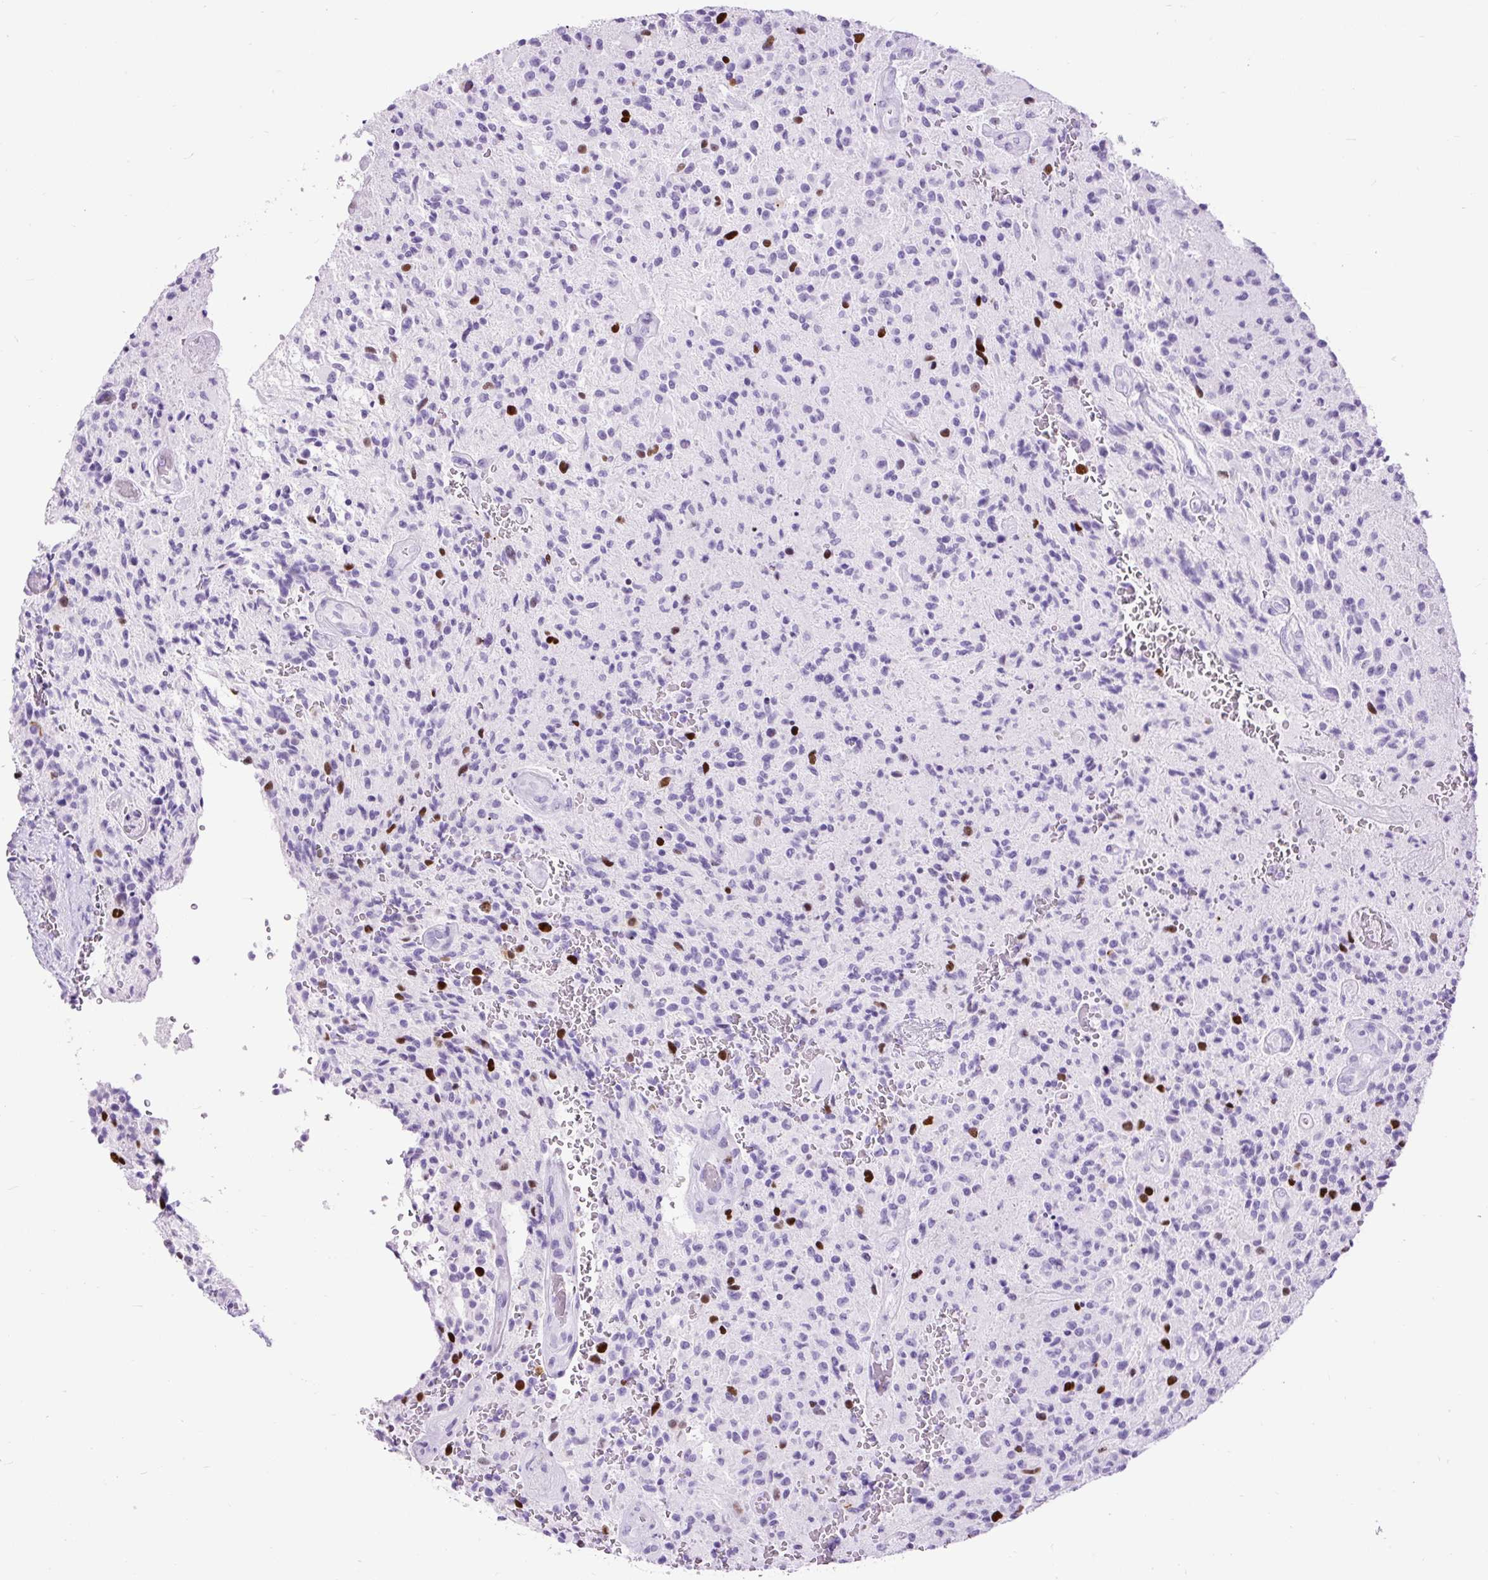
{"staining": {"intensity": "strong", "quantity": "<25%", "location": "nuclear"}, "tissue": "glioma", "cell_type": "Tumor cells", "image_type": "cancer", "snomed": [{"axis": "morphology", "description": "Normal tissue, NOS"}, {"axis": "morphology", "description": "Glioma, malignant, High grade"}, {"axis": "topography", "description": "Cerebral cortex"}], "caption": "A high-resolution photomicrograph shows immunohistochemistry staining of glioma, which reveals strong nuclear staining in approximately <25% of tumor cells.", "gene": "RACGAP1", "patient": {"sex": "male", "age": 56}}